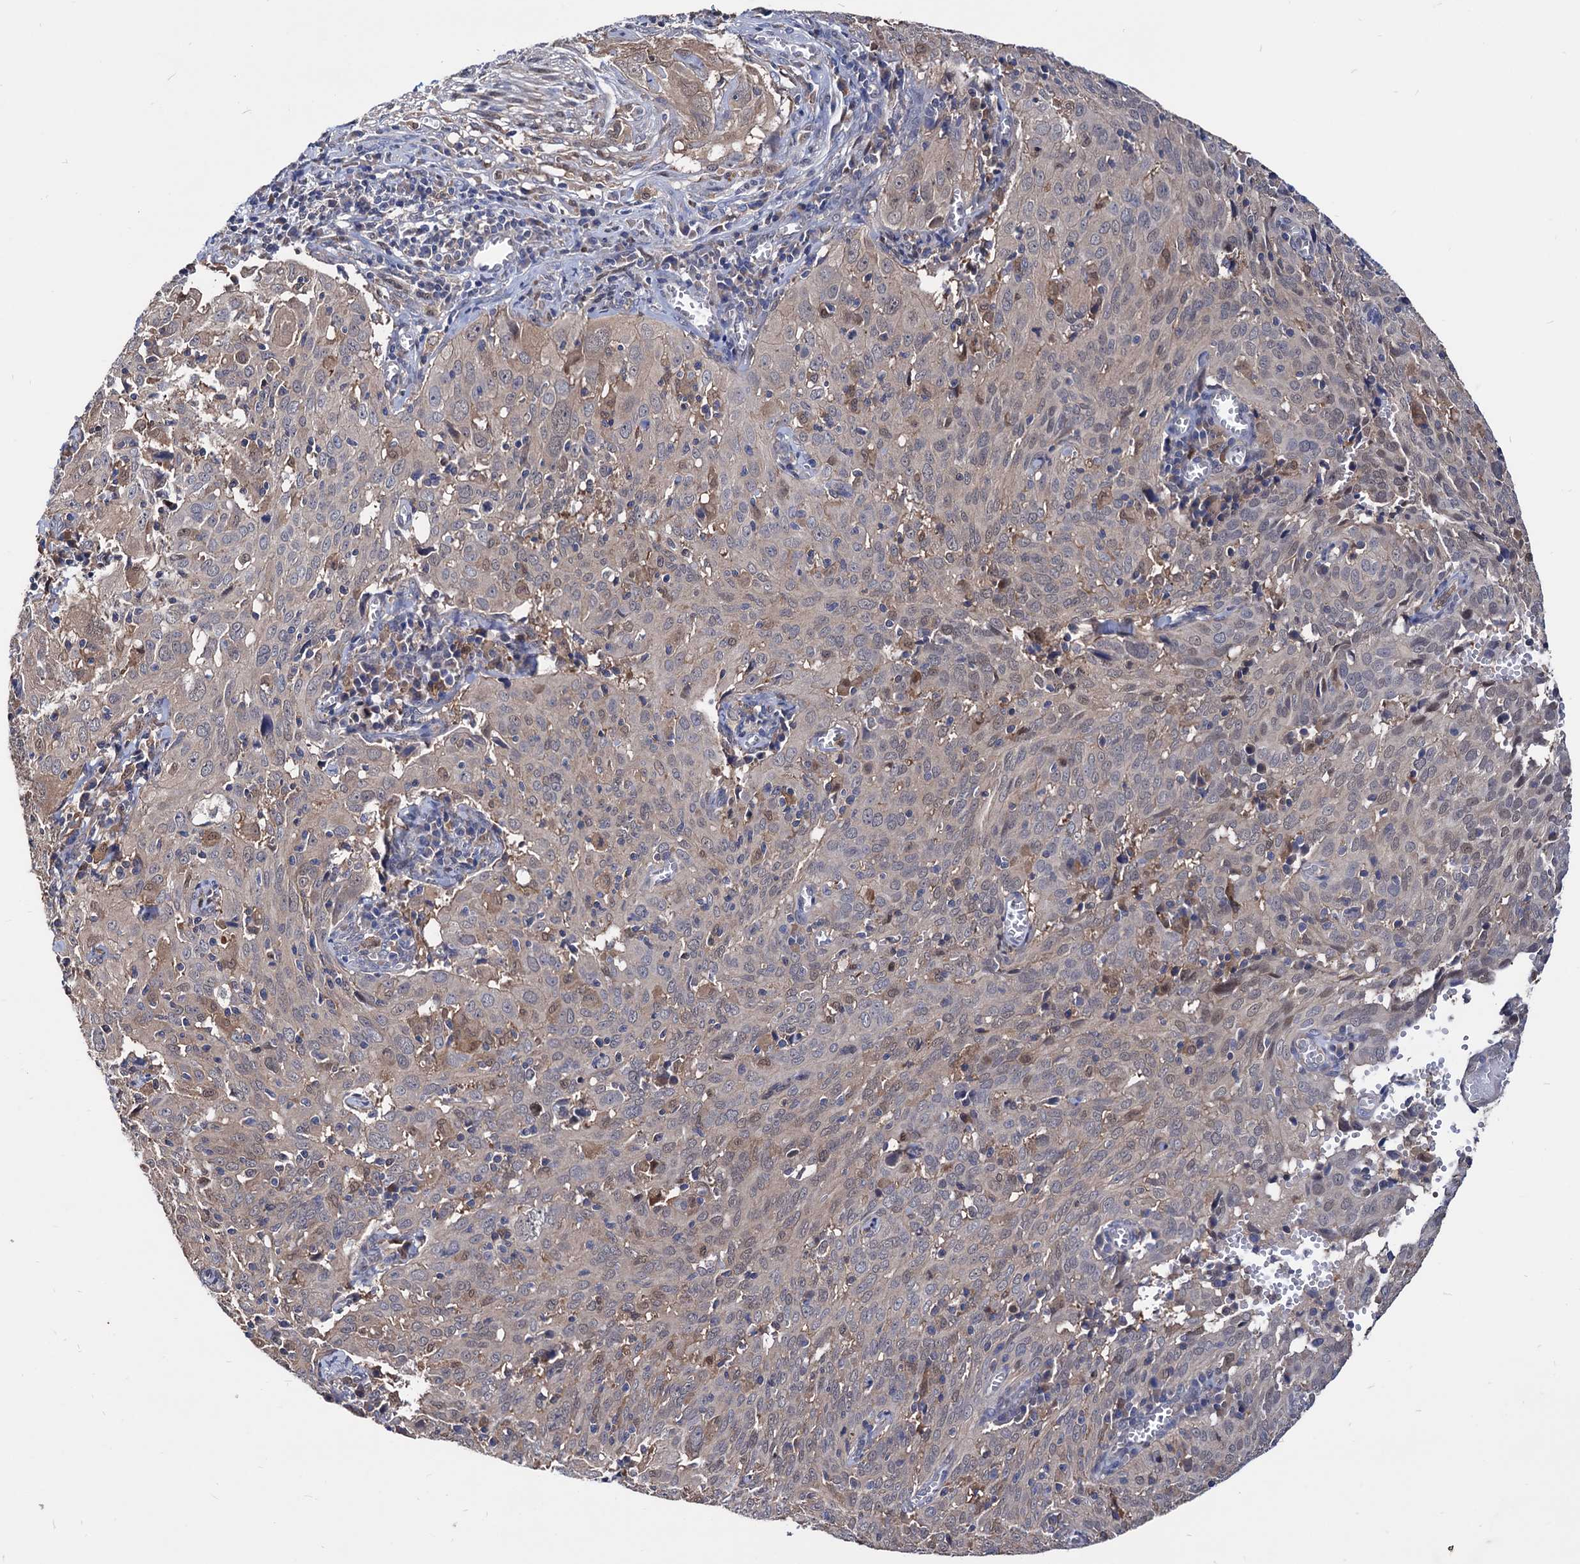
{"staining": {"intensity": "weak", "quantity": "25%-75%", "location": "cytoplasmic/membranous"}, "tissue": "cervical cancer", "cell_type": "Tumor cells", "image_type": "cancer", "snomed": [{"axis": "morphology", "description": "Squamous cell carcinoma, NOS"}, {"axis": "topography", "description": "Cervix"}], "caption": "About 25%-75% of tumor cells in cervical squamous cell carcinoma demonstrate weak cytoplasmic/membranous protein positivity as visualized by brown immunohistochemical staining.", "gene": "CPPED1", "patient": {"sex": "female", "age": 31}}